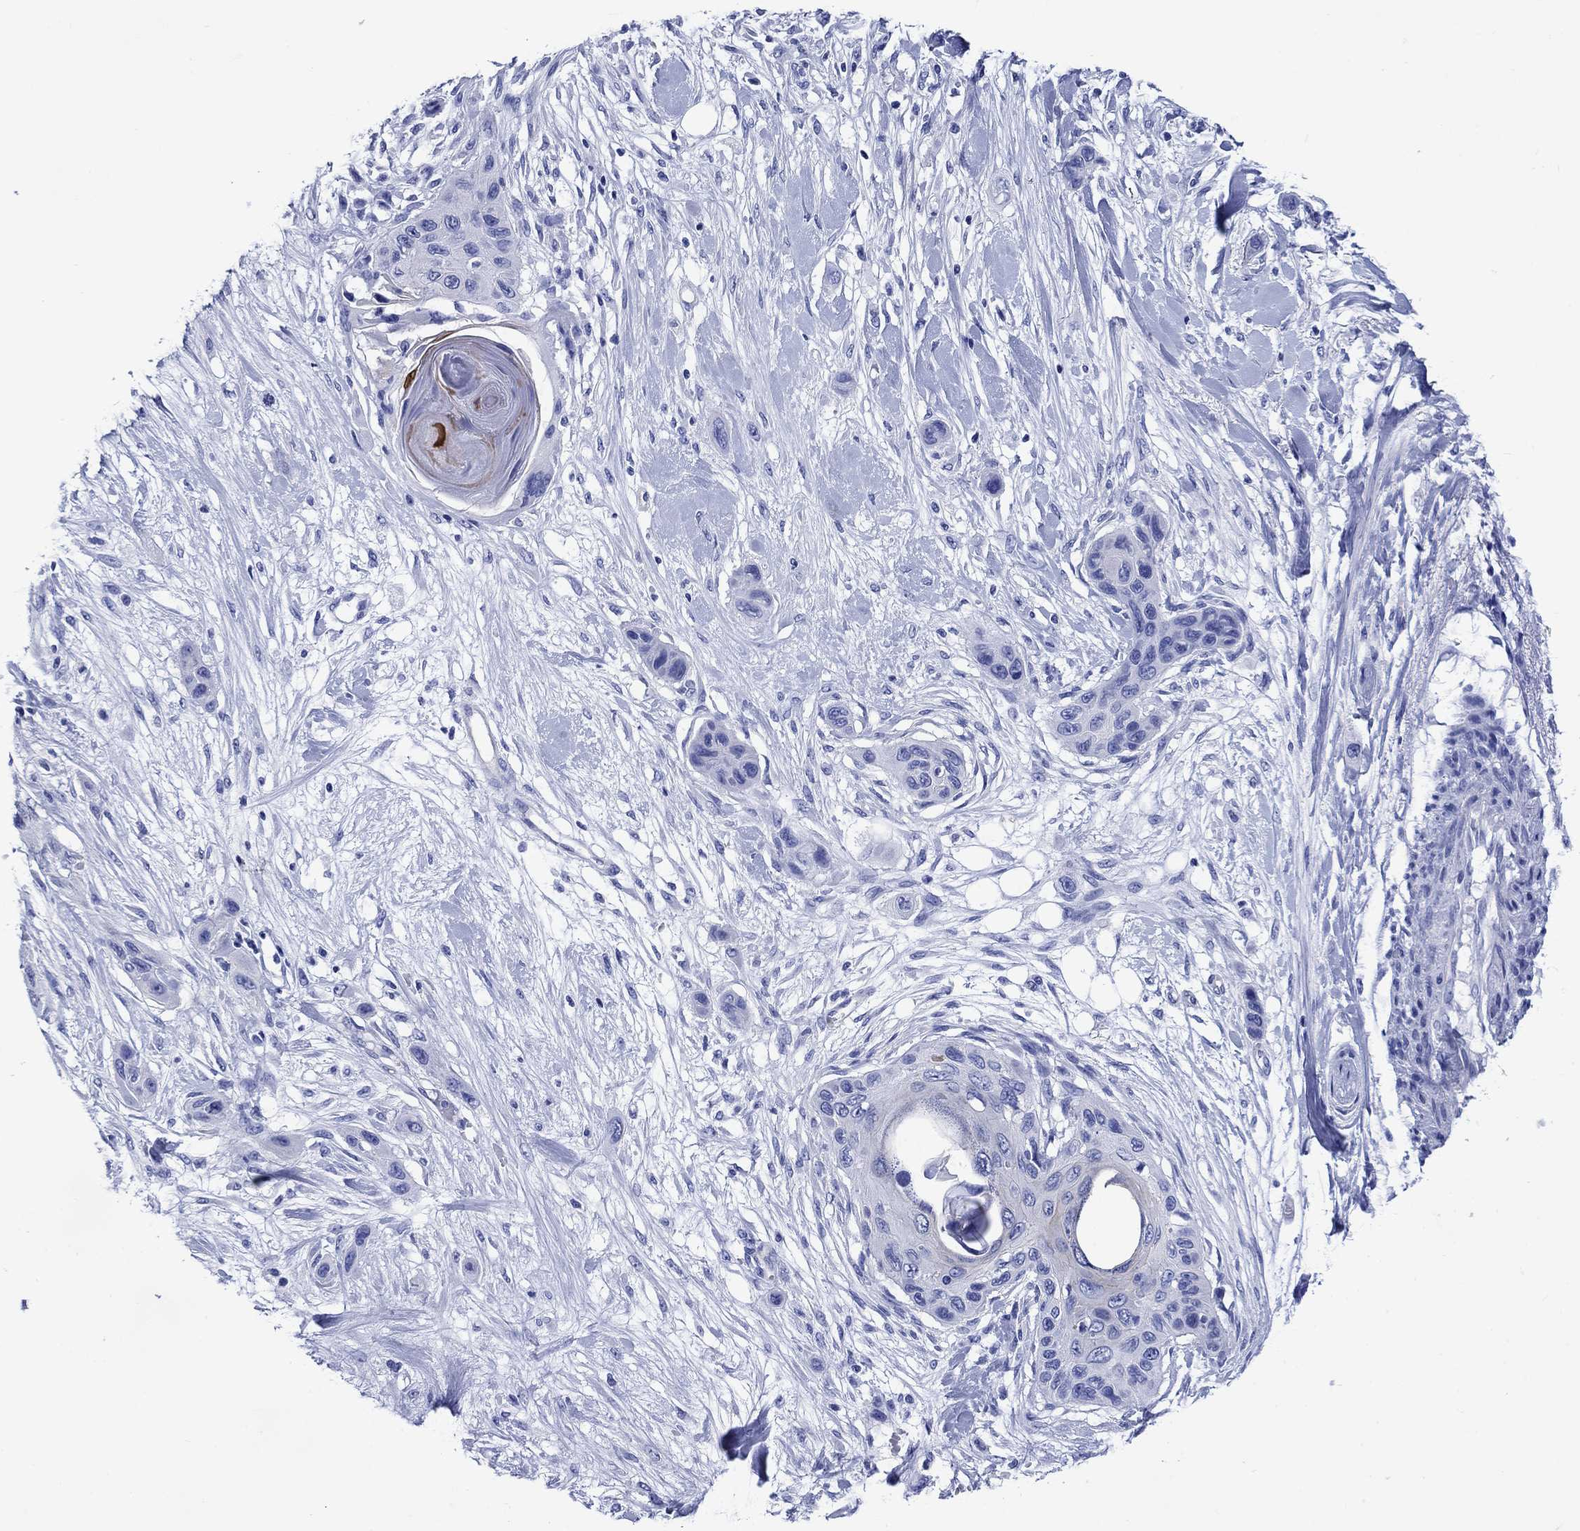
{"staining": {"intensity": "negative", "quantity": "none", "location": "none"}, "tissue": "skin cancer", "cell_type": "Tumor cells", "image_type": "cancer", "snomed": [{"axis": "morphology", "description": "Squamous cell carcinoma, NOS"}, {"axis": "topography", "description": "Skin"}], "caption": "This micrograph is of skin cancer stained with immunohistochemistry to label a protein in brown with the nuclei are counter-stained blue. There is no expression in tumor cells.", "gene": "SLC1A2", "patient": {"sex": "male", "age": 79}}